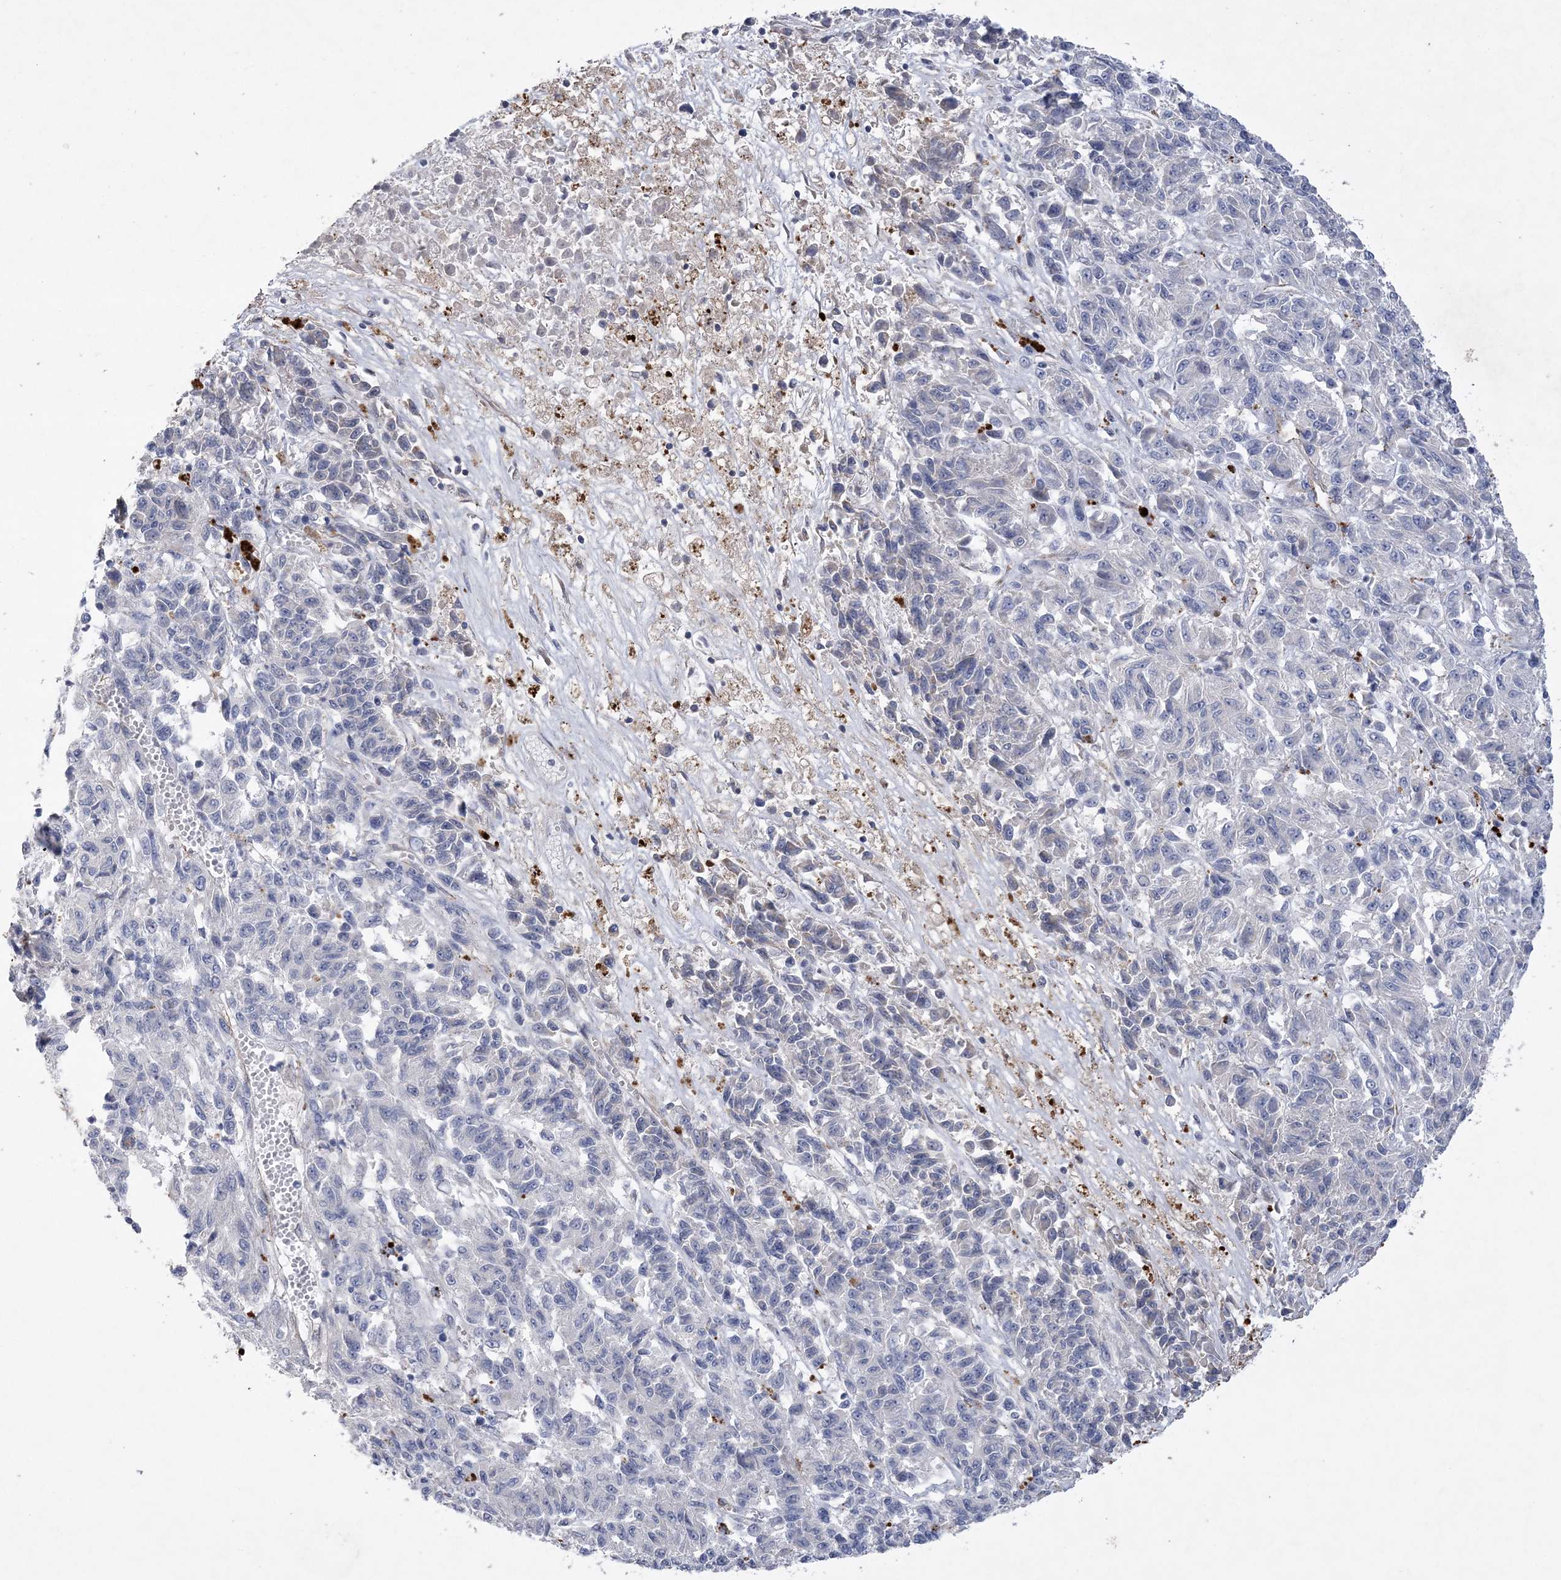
{"staining": {"intensity": "negative", "quantity": "none", "location": "none"}, "tissue": "melanoma", "cell_type": "Tumor cells", "image_type": "cancer", "snomed": [{"axis": "morphology", "description": "Malignant melanoma, Metastatic site"}, {"axis": "topography", "description": "Lung"}], "caption": "This is an immunohistochemistry (IHC) histopathology image of human malignant melanoma (metastatic site). There is no expression in tumor cells.", "gene": "ARSJ", "patient": {"sex": "male", "age": 64}}